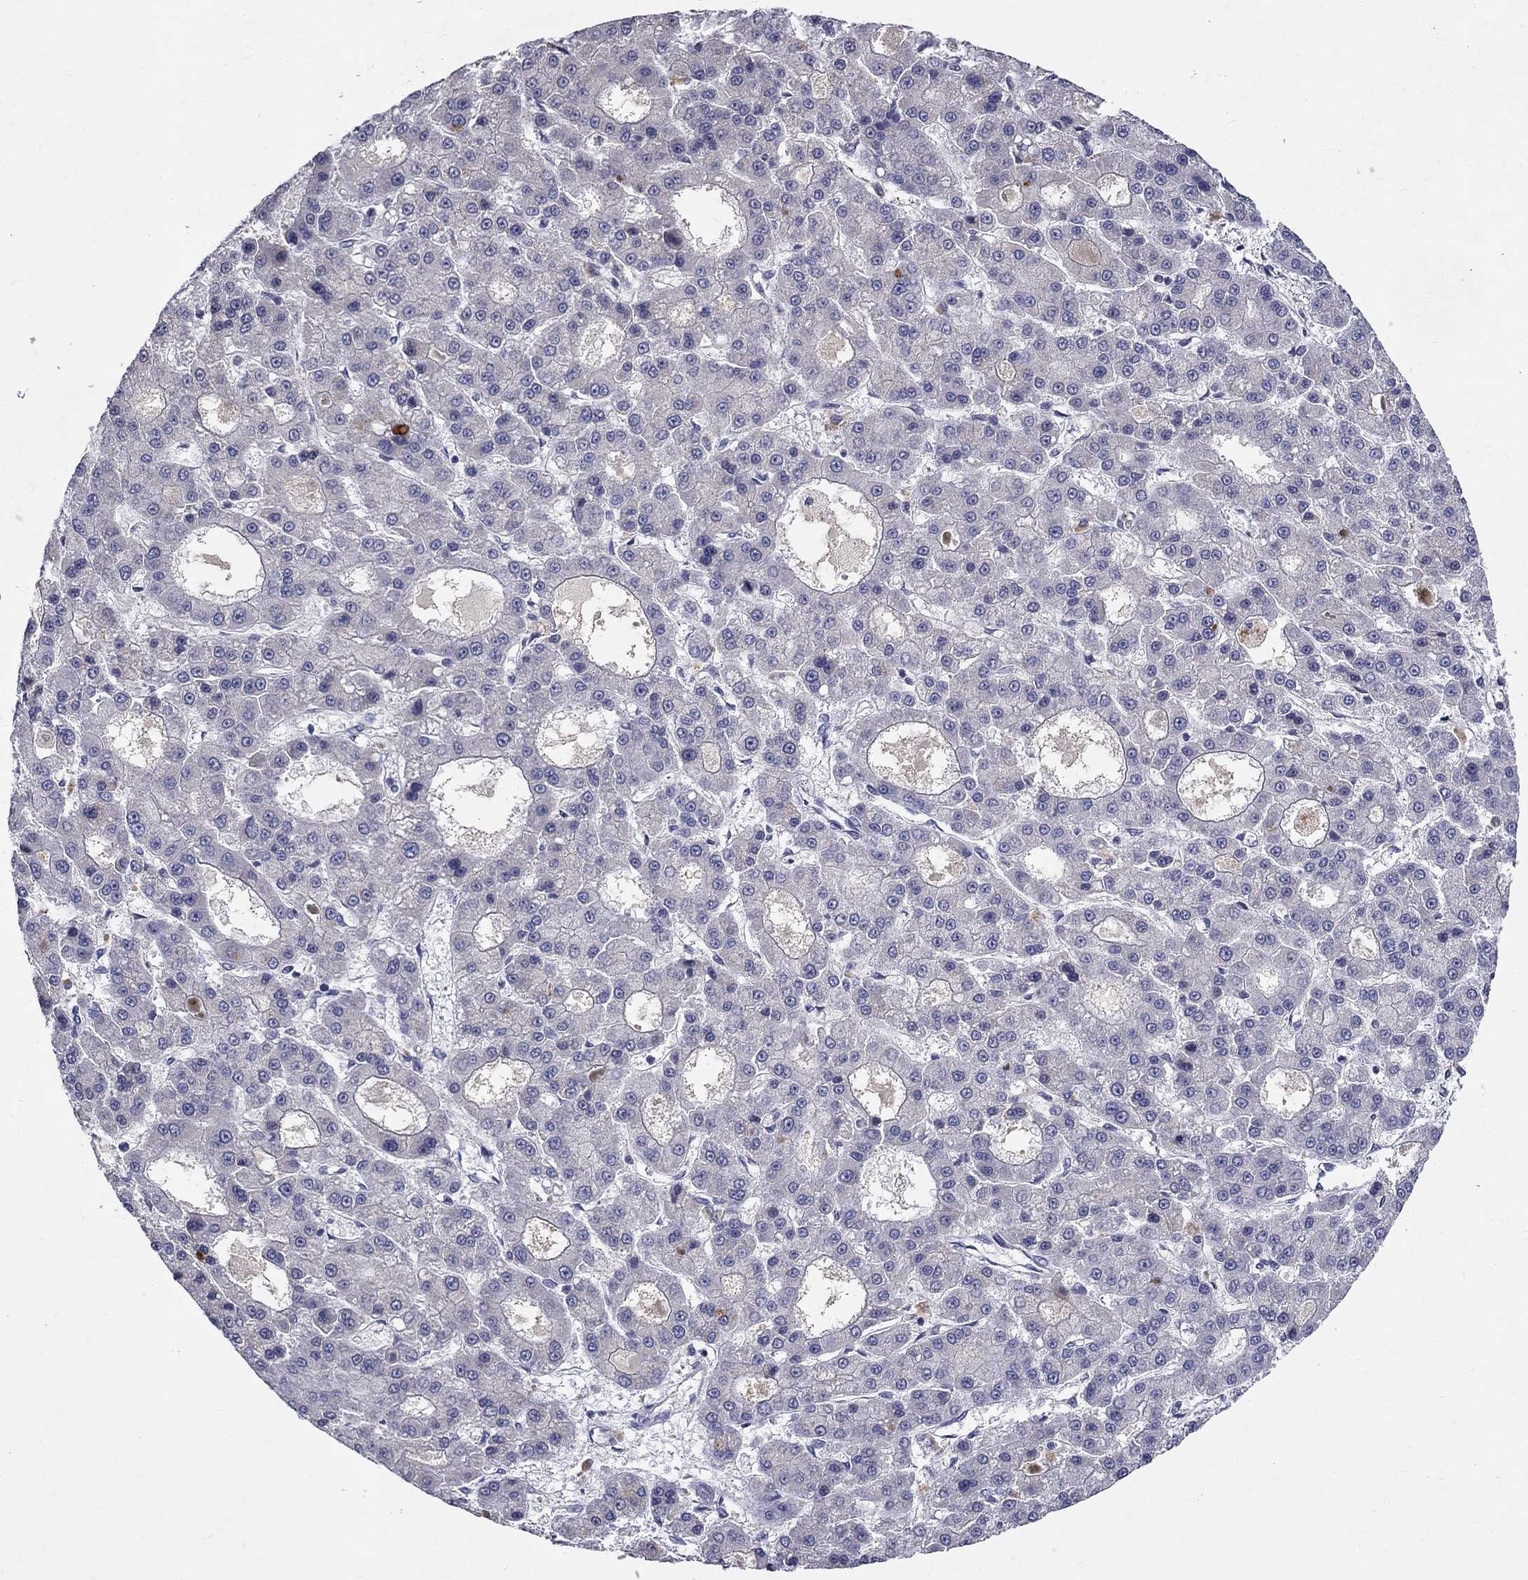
{"staining": {"intensity": "negative", "quantity": "none", "location": "none"}, "tissue": "liver cancer", "cell_type": "Tumor cells", "image_type": "cancer", "snomed": [{"axis": "morphology", "description": "Carcinoma, Hepatocellular, NOS"}, {"axis": "topography", "description": "Liver"}], "caption": "Immunohistochemical staining of liver hepatocellular carcinoma exhibits no significant positivity in tumor cells.", "gene": "SLC4A10", "patient": {"sex": "male", "age": 70}}